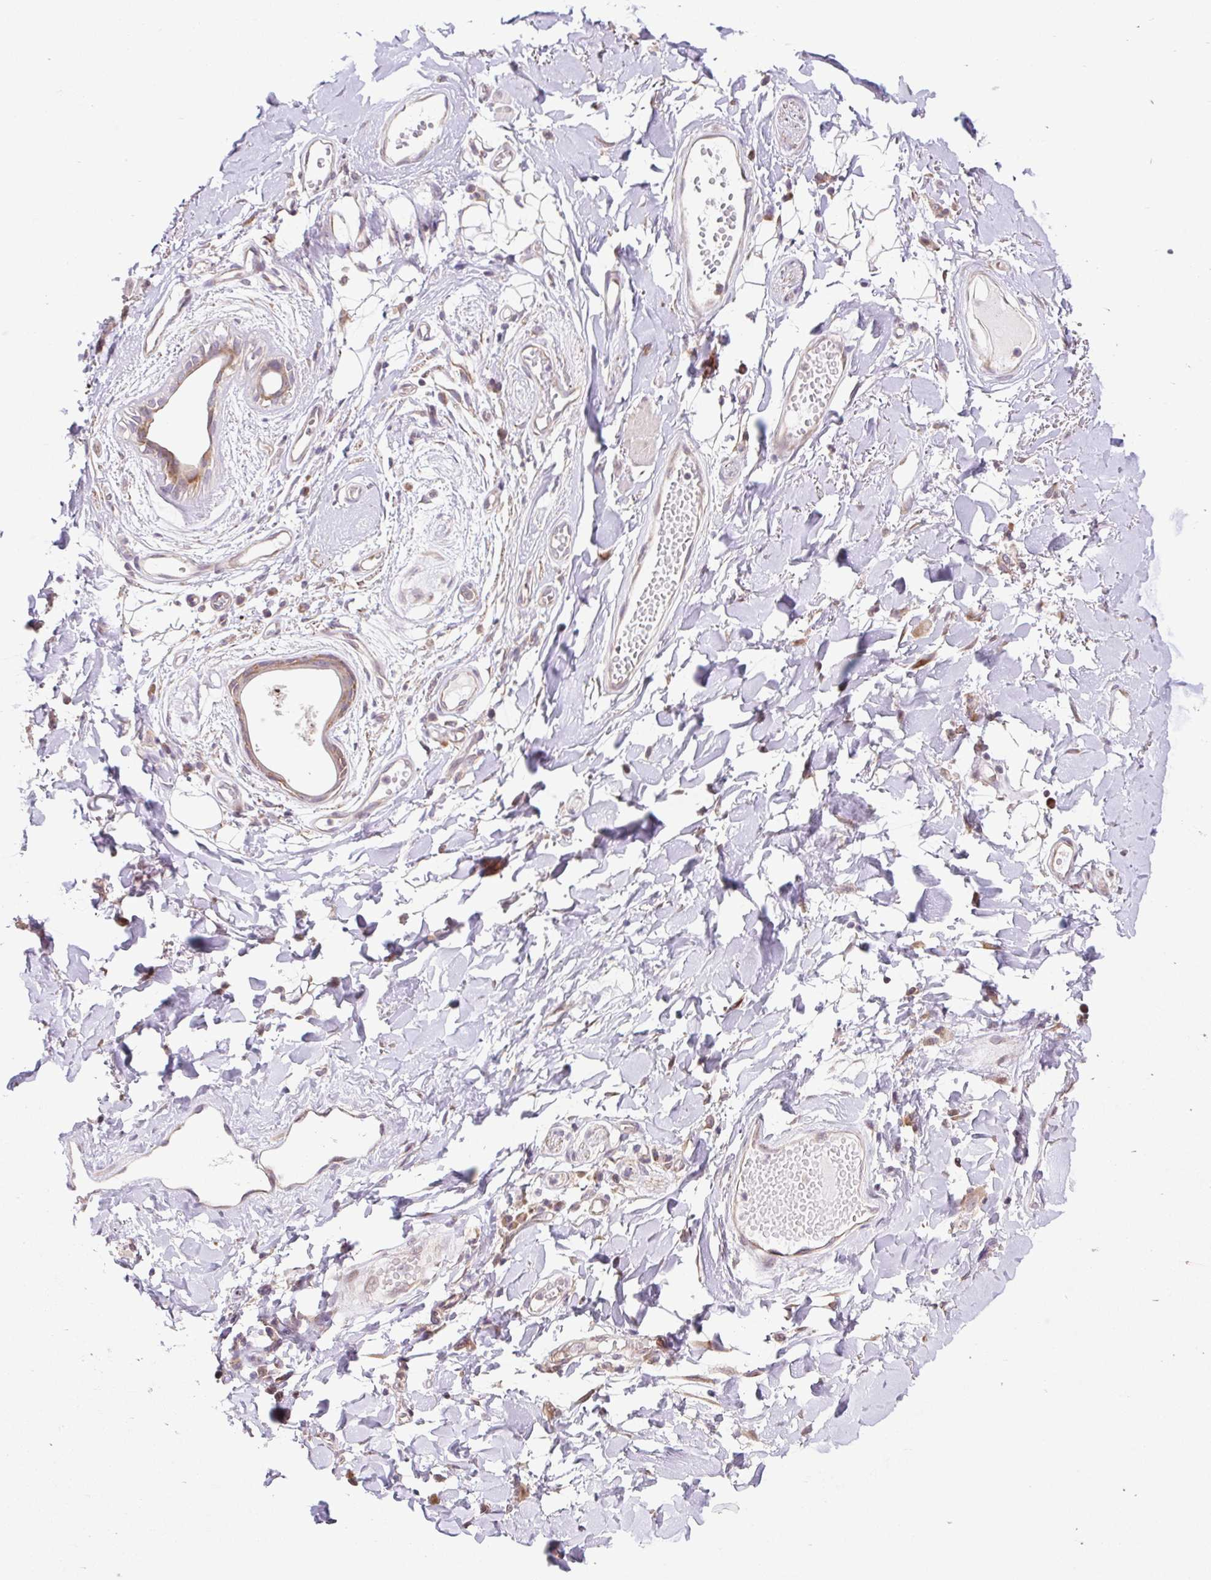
{"staining": {"intensity": "negative", "quantity": "none", "location": "none"}, "tissue": "adipose tissue", "cell_type": "Adipocytes", "image_type": "normal", "snomed": [{"axis": "morphology", "description": "Normal tissue, NOS"}, {"axis": "topography", "description": "Anal"}, {"axis": "topography", "description": "Peripheral nerve tissue"}], "caption": "IHC photomicrograph of benign adipose tissue stained for a protein (brown), which demonstrates no expression in adipocytes.", "gene": "HFE", "patient": {"sex": "male", "age": 78}}